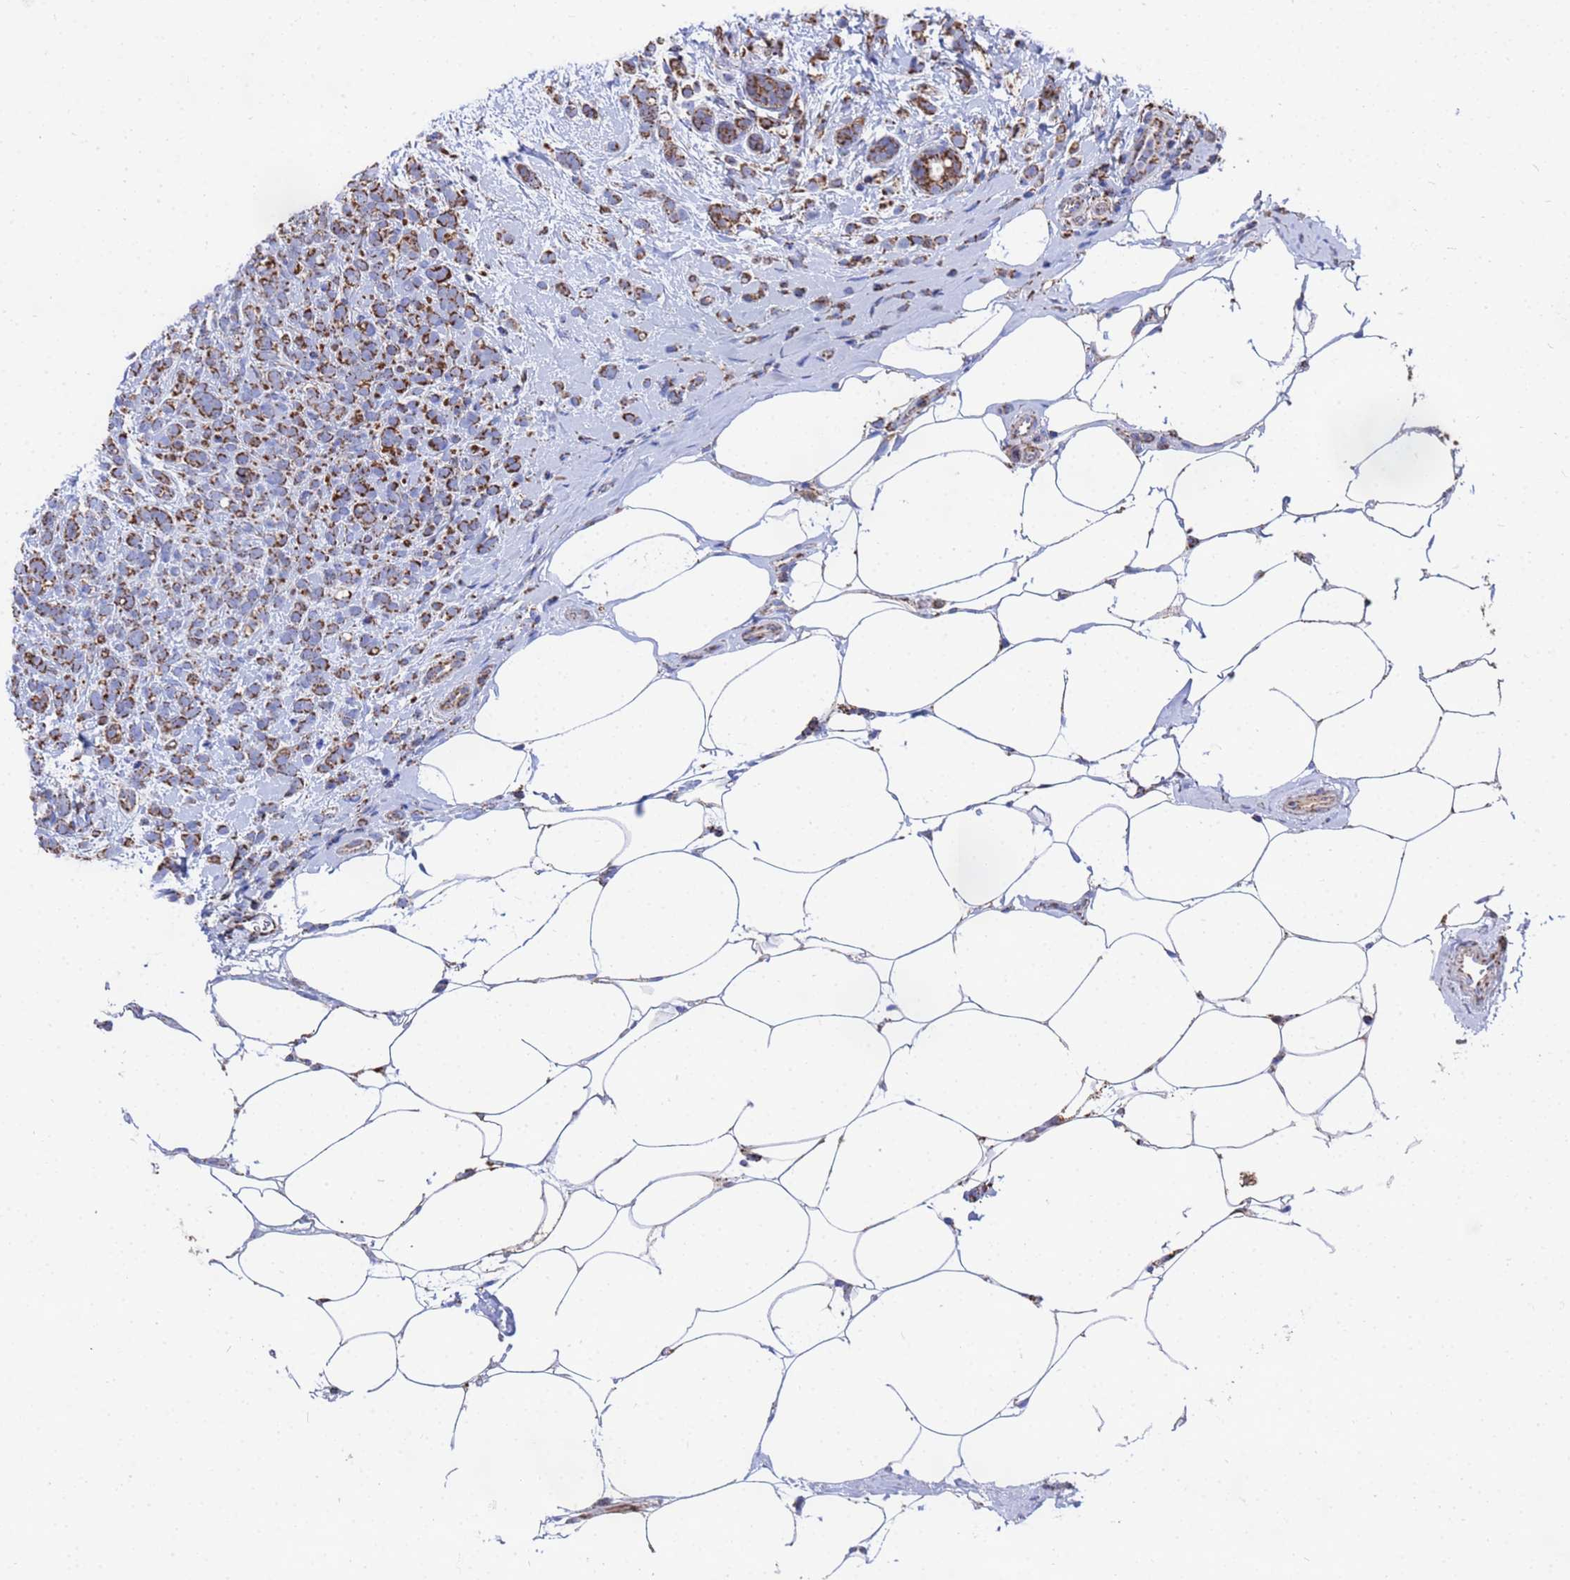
{"staining": {"intensity": "strong", "quantity": ">75%", "location": "cytoplasmic/membranous"}, "tissue": "breast cancer", "cell_type": "Tumor cells", "image_type": "cancer", "snomed": [{"axis": "morphology", "description": "Lobular carcinoma"}, {"axis": "topography", "description": "Breast"}], "caption": "Breast cancer stained for a protein (brown) reveals strong cytoplasmic/membranous positive positivity in approximately >75% of tumor cells.", "gene": "GLUD1", "patient": {"sex": "female", "age": 58}}